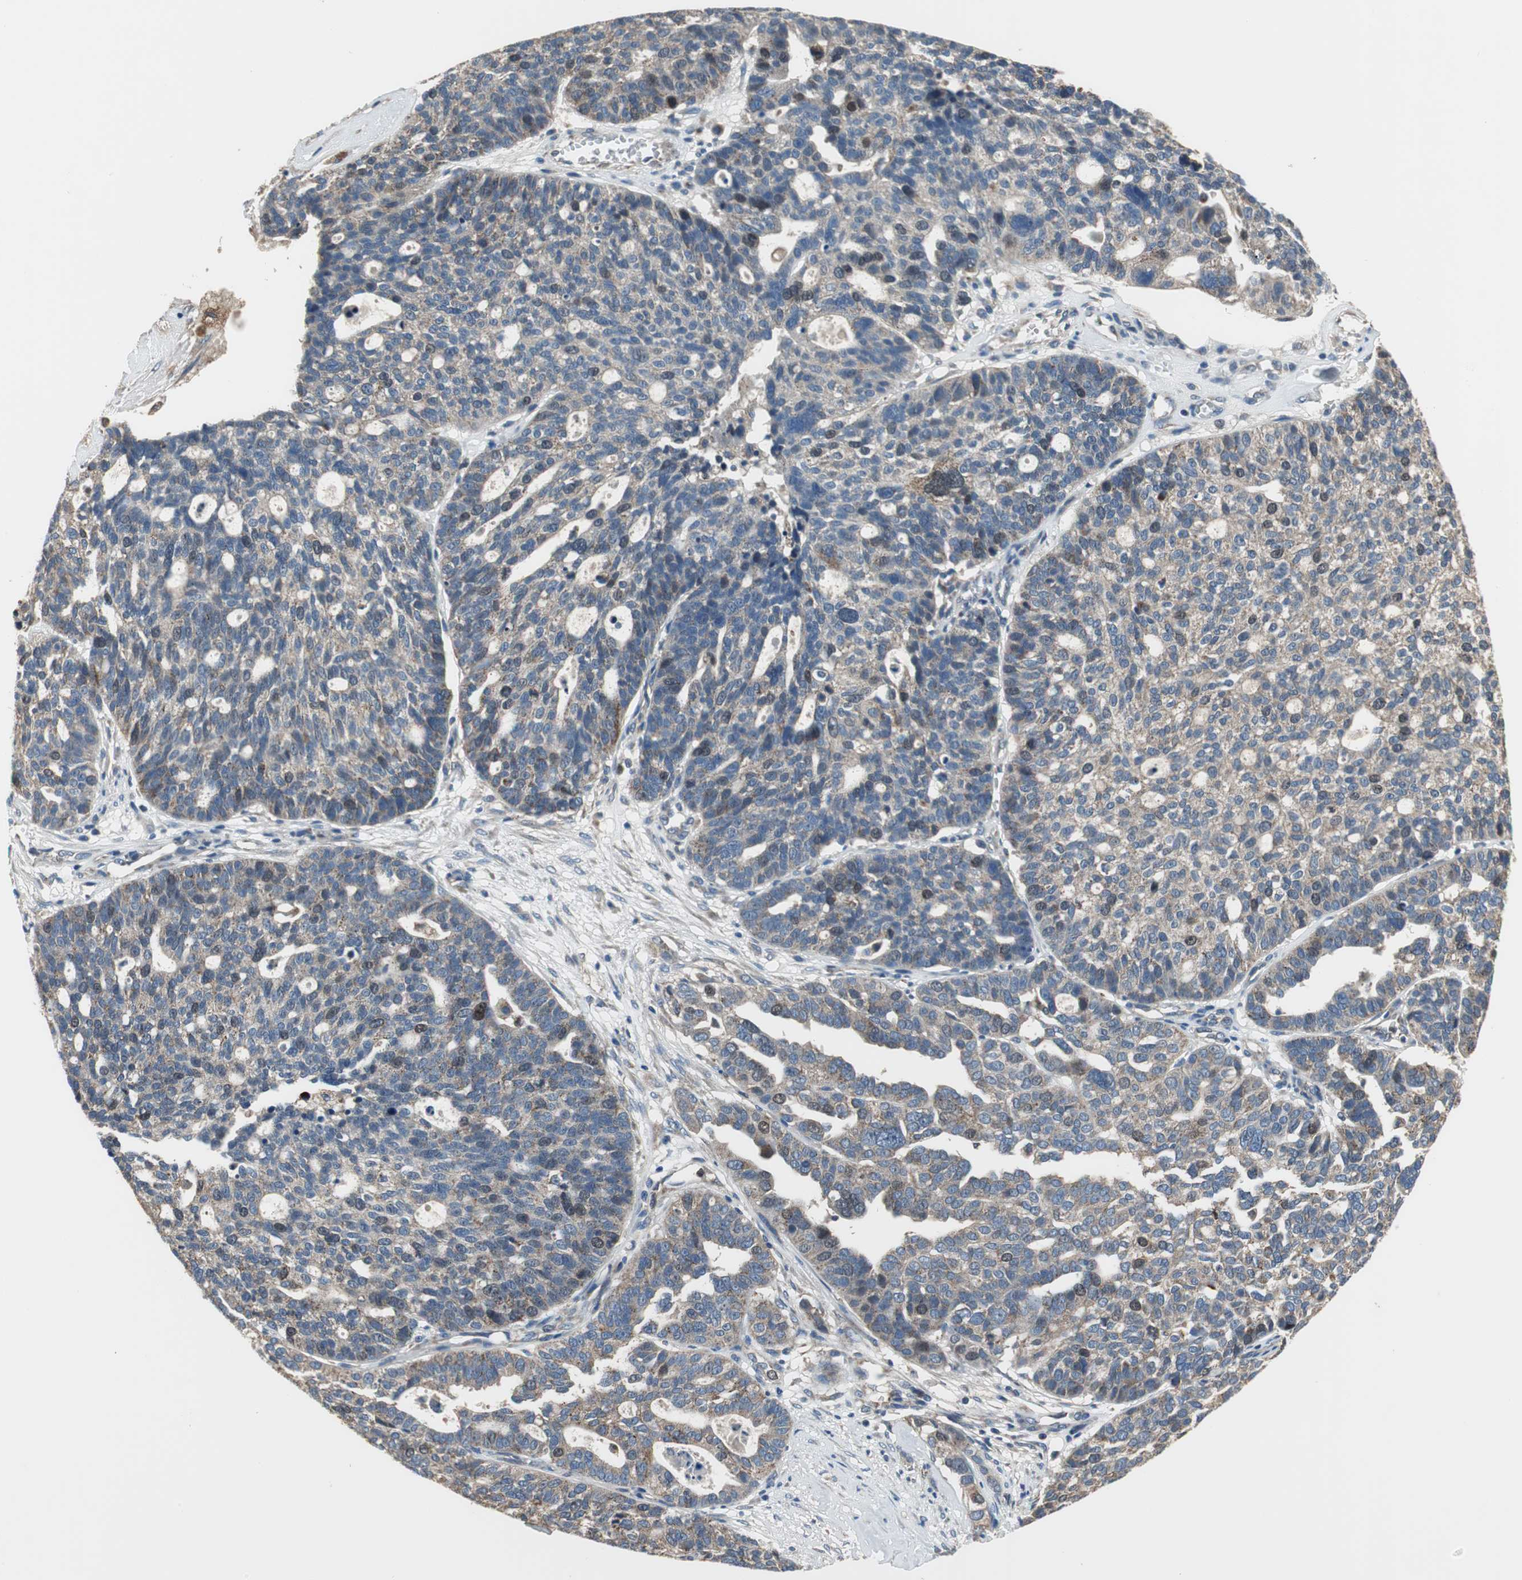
{"staining": {"intensity": "moderate", "quantity": "25%-75%", "location": "cytoplasmic/membranous,nuclear"}, "tissue": "ovarian cancer", "cell_type": "Tumor cells", "image_type": "cancer", "snomed": [{"axis": "morphology", "description": "Cystadenocarcinoma, serous, NOS"}, {"axis": "topography", "description": "Ovary"}], "caption": "Immunohistochemistry micrograph of neoplastic tissue: ovarian serous cystadenocarcinoma stained using IHC exhibits medium levels of moderate protein expression localized specifically in the cytoplasmic/membranous and nuclear of tumor cells, appearing as a cytoplasmic/membranous and nuclear brown color.", "gene": "PI4KB", "patient": {"sex": "female", "age": 59}}